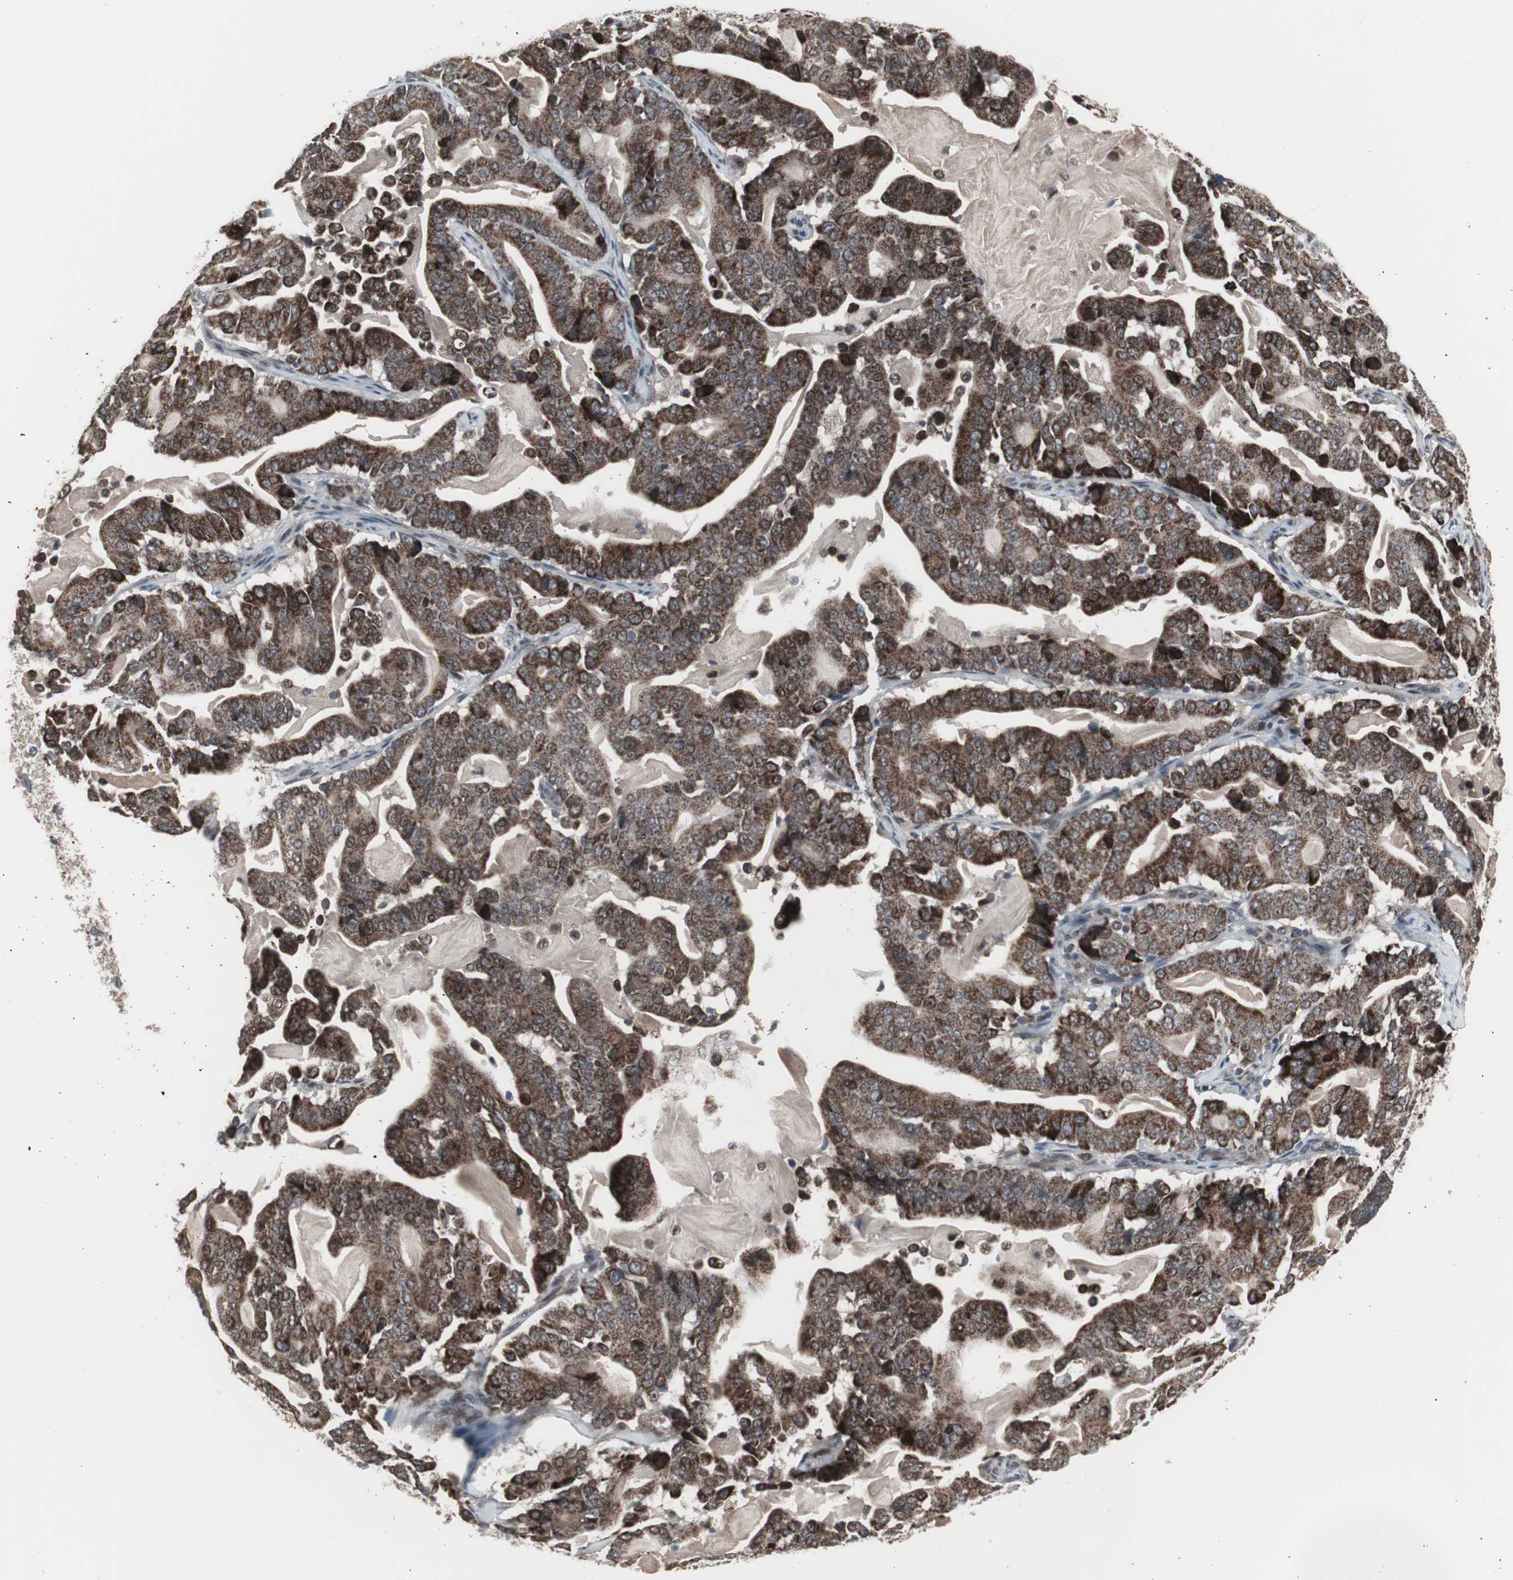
{"staining": {"intensity": "strong", "quantity": ">75%", "location": "cytoplasmic/membranous"}, "tissue": "pancreatic cancer", "cell_type": "Tumor cells", "image_type": "cancer", "snomed": [{"axis": "morphology", "description": "Adenocarcinoma, NOS"}, {"axis": "topography", "description": "Pancreas"}], "caption": "Protein expression analysis of human pancreatic adenocarcinoma reveals strong cytoplasmic/membranous positivity in about >75% of tumor cells.", "gene": "RXRA", "patient": {"sex": "male", "age": 63}}